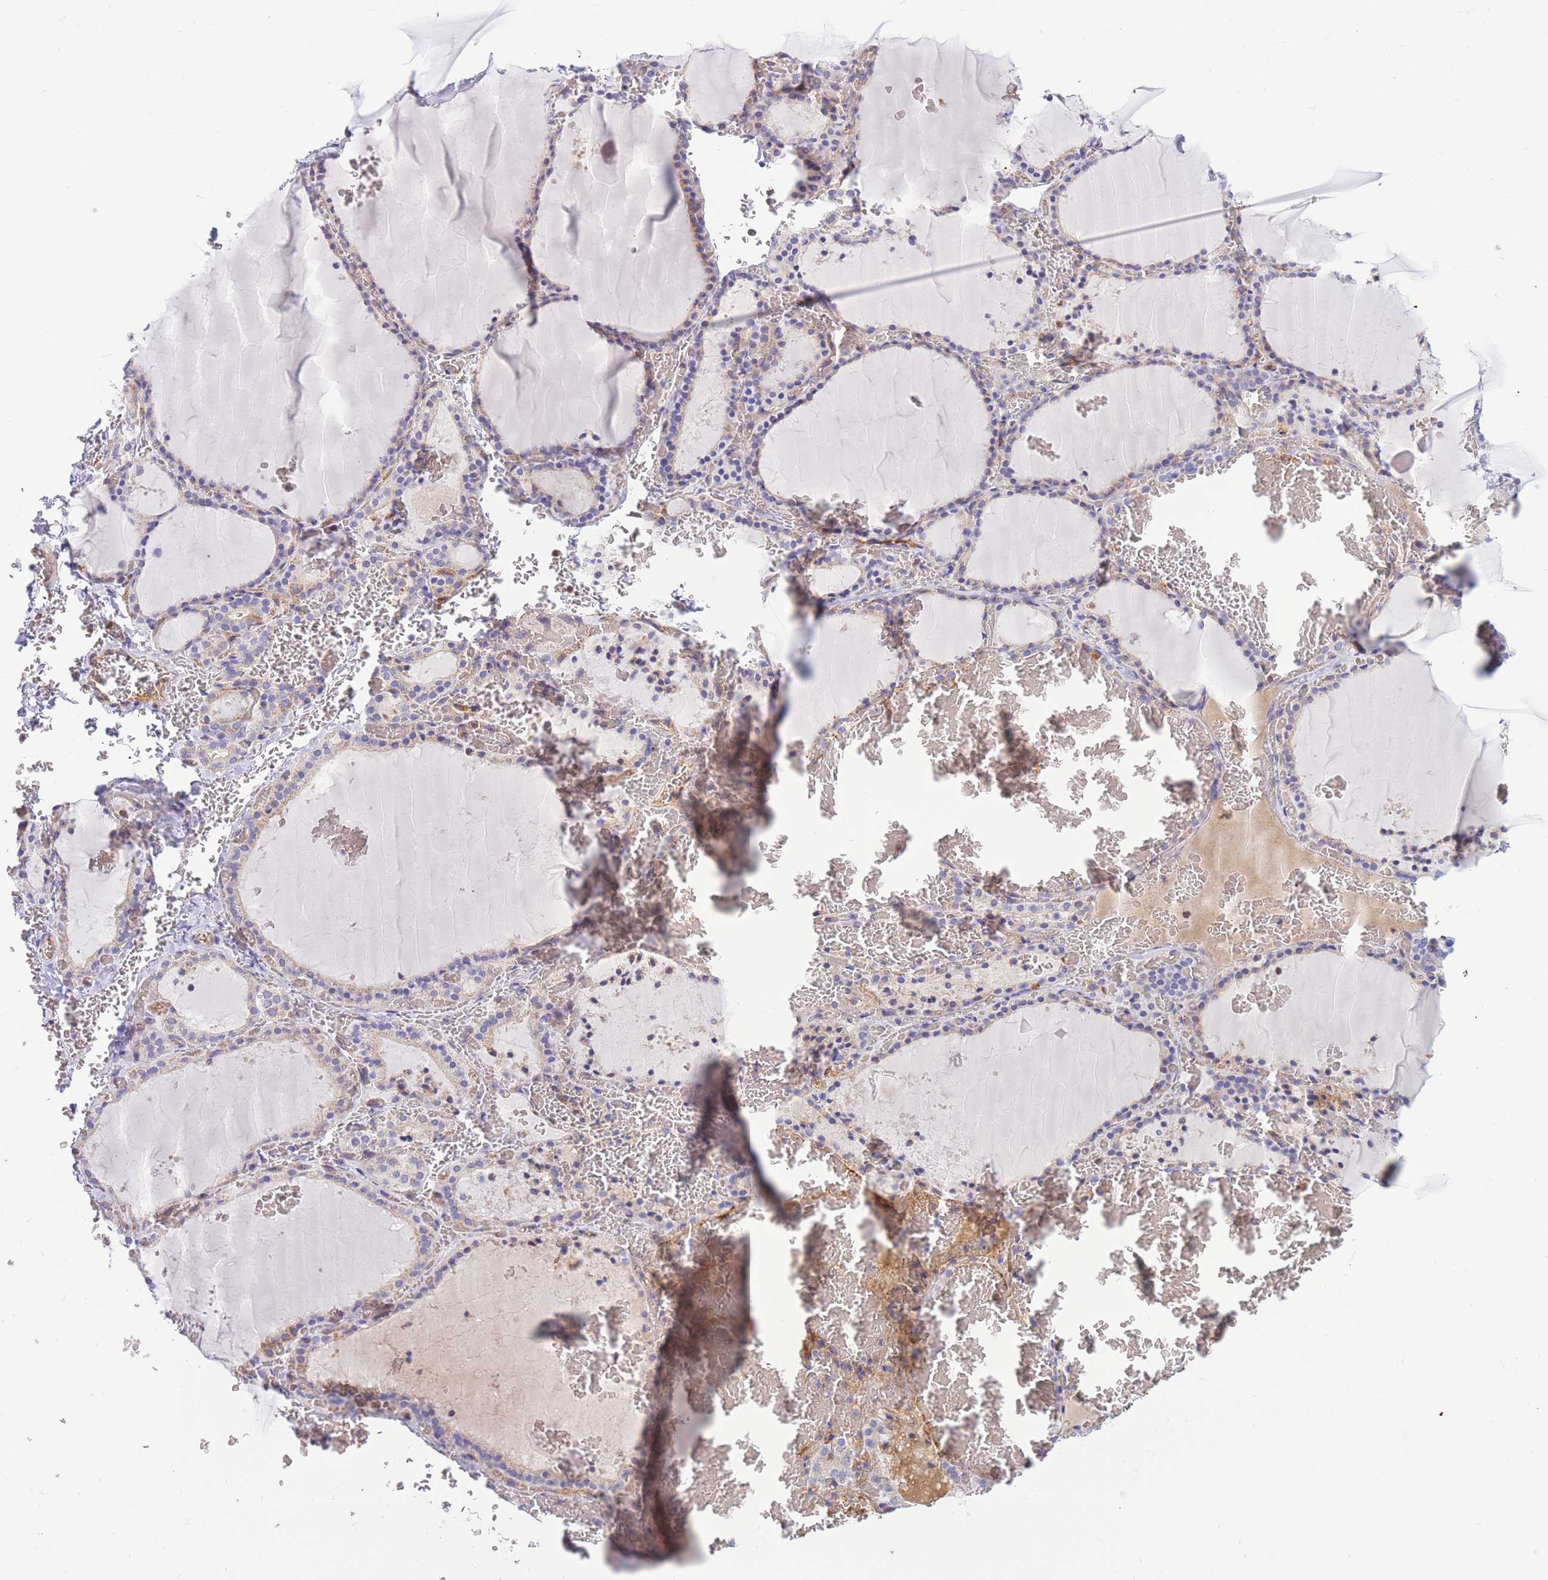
{"staining": {"intensity": "weak", "quantity": "<25%", "location": "cytoplasmic/membranous"}, "tissue": "thyroid gland", "cell_type": "Glandular cells", "image_type": "normal", "snomed": [{"axis": "morphology", "description": "Normal tissue, NOS"}, {"axis": "topography", "description": "Thyroid gland"}], "caption": "IHC of normal thyroid gland shows no positivity in glandular cells. (DAB immunohistochemistry (IHC) with hematoxylin counter stain).", "gene": "SULT1A1", "patient": {"sex": "female", "age": 39}}